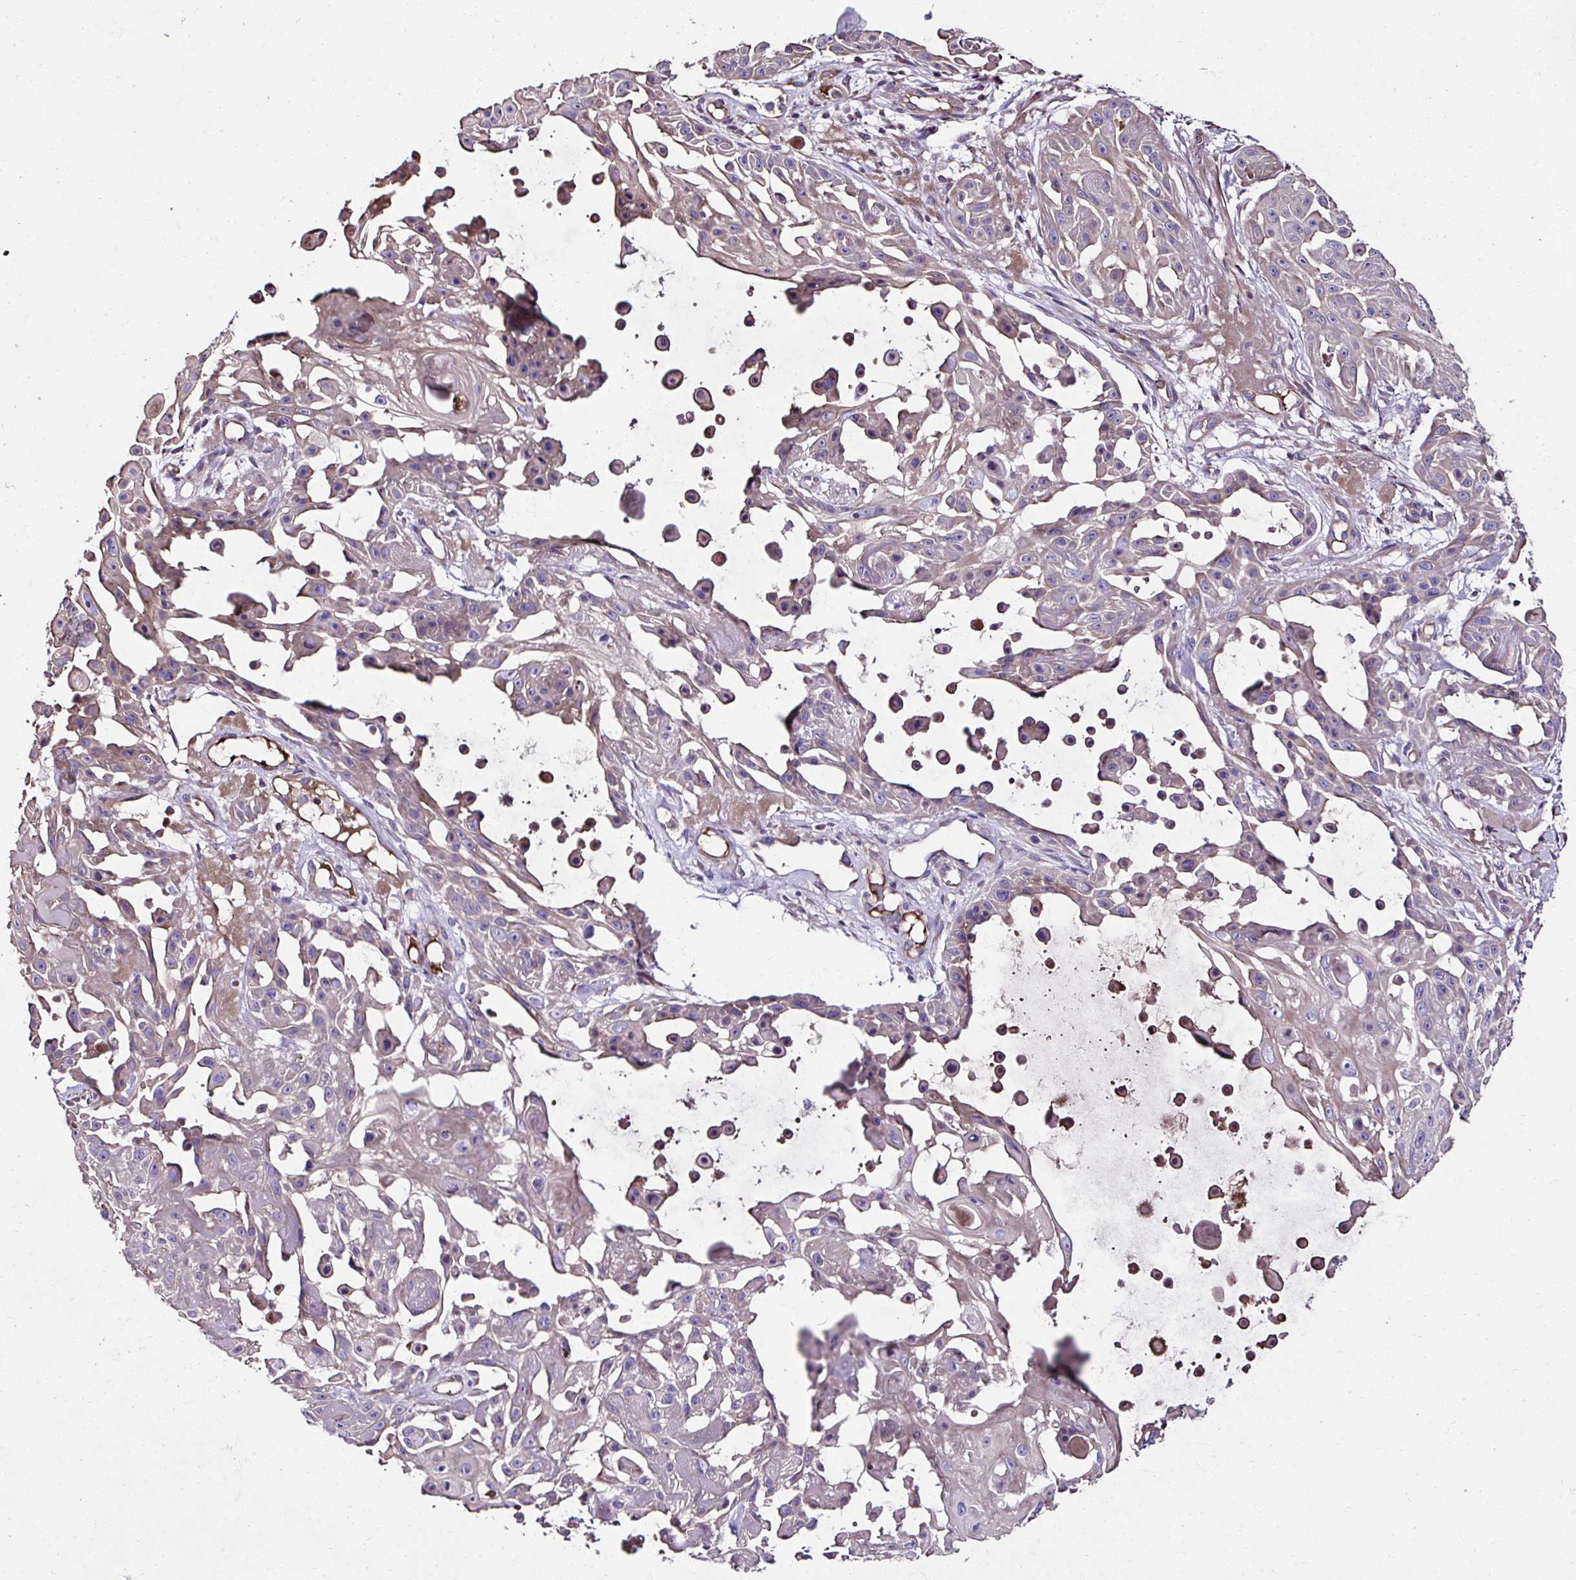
{"staining": {"intensity": "negative", "quantity": "none", "location": "none"}, "tissue": "skin cancer", "cell_type": "Tumor cells", "image_type": "cancer", "snomed": [{"axis": "morphology", "description": "Squamous cell carcinoma, NOS"}, {"axis": "topography", "description": "Skin"}], "caption": "There is no significant expression in tumor cells of skin cancer (squamous cell carcinoma).", "gene": "CCDC85C", "patient": {"sex": "male", "age": 91}}